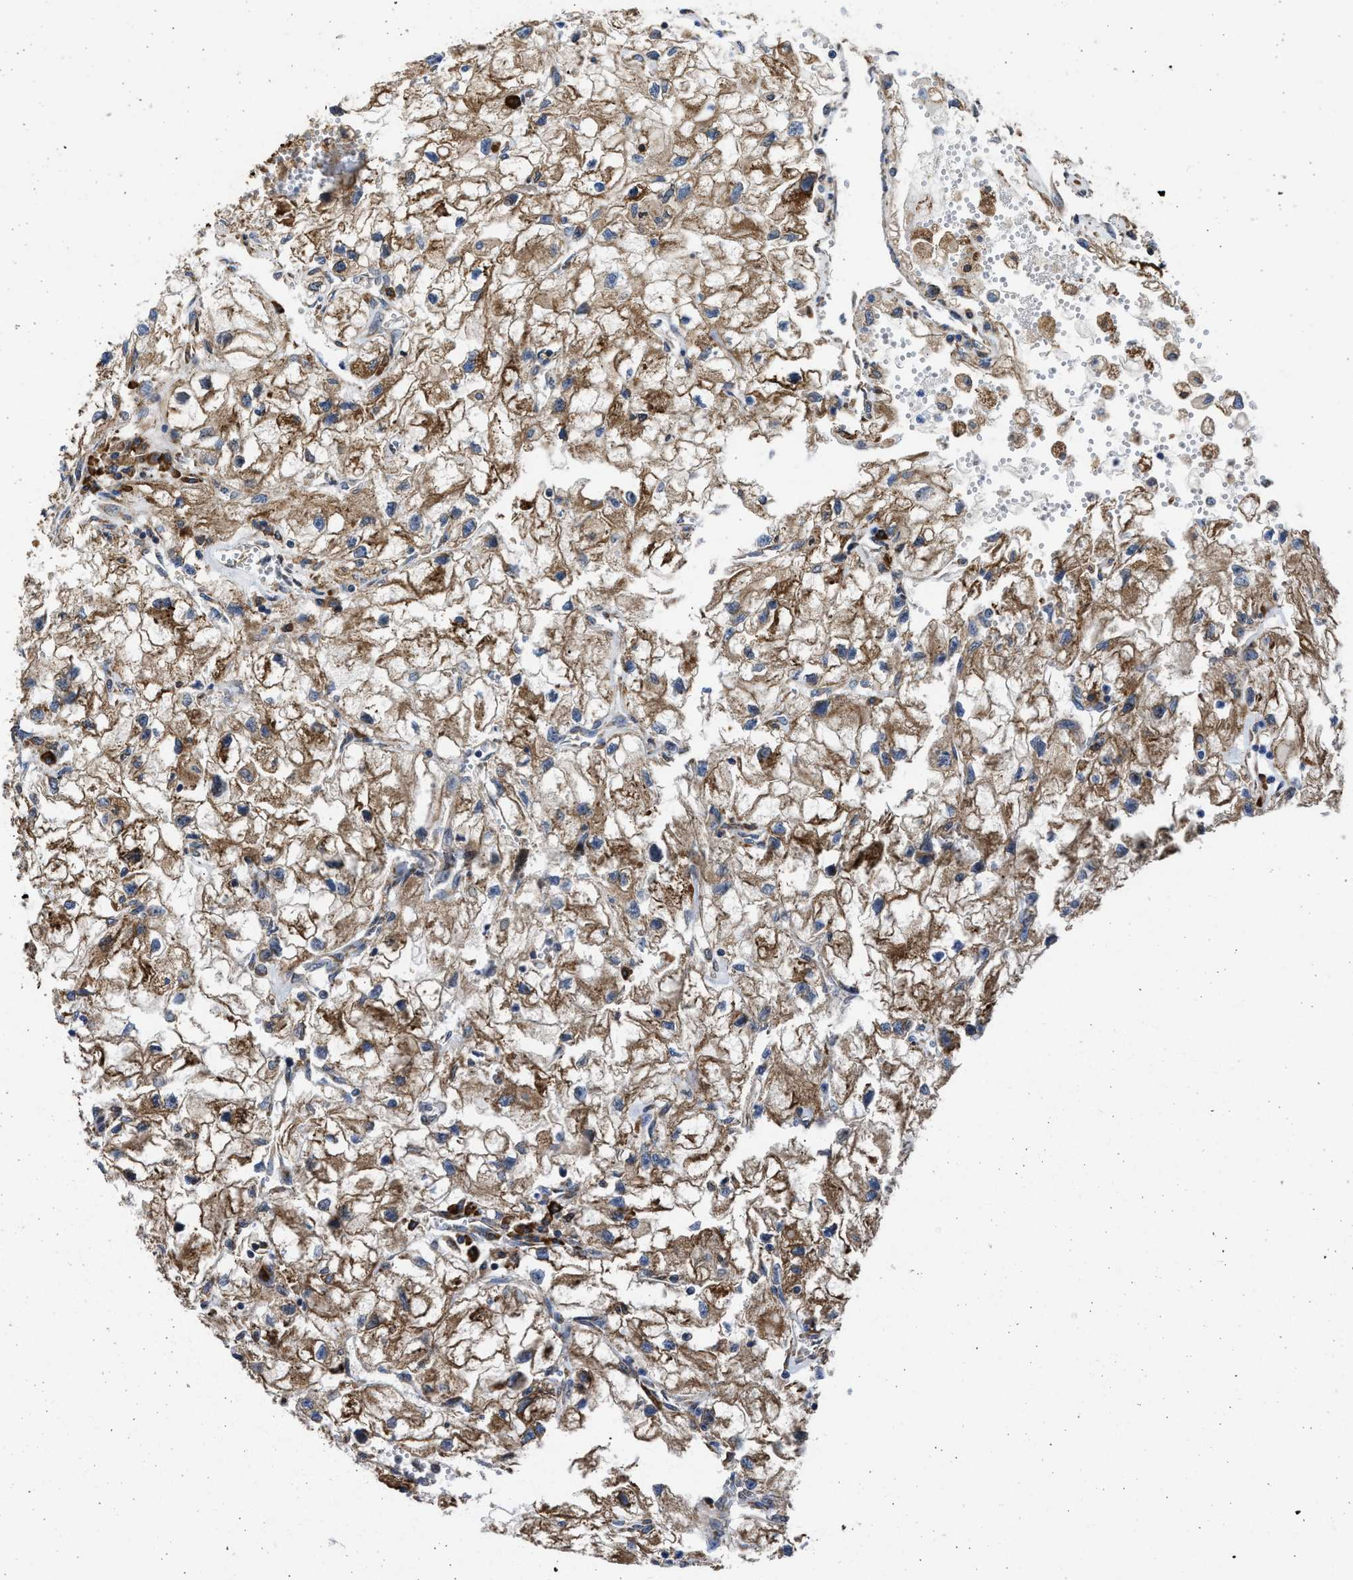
{"staining": {"intensity": "moderate", "quantity": ">75%", "location": "cytoplasmic/membranous"}, "tissue": "renal cancer", "cell_type": "Tumor cells", "image_type": "cancer", "snomed": [{"axis": "morphology", "description": "Adenocarcinoma, NOS"}, {"axis": "topography", "description": "Kidney"}], "caption": "Human adenocarcinoma (renal) stained for a protein (brown) reveals moderate cytoplasmic/membranous positive expression in about >75% of tumor cells.", "gene": "PLD2", "patient": {"sex": "female", "age": 70}}